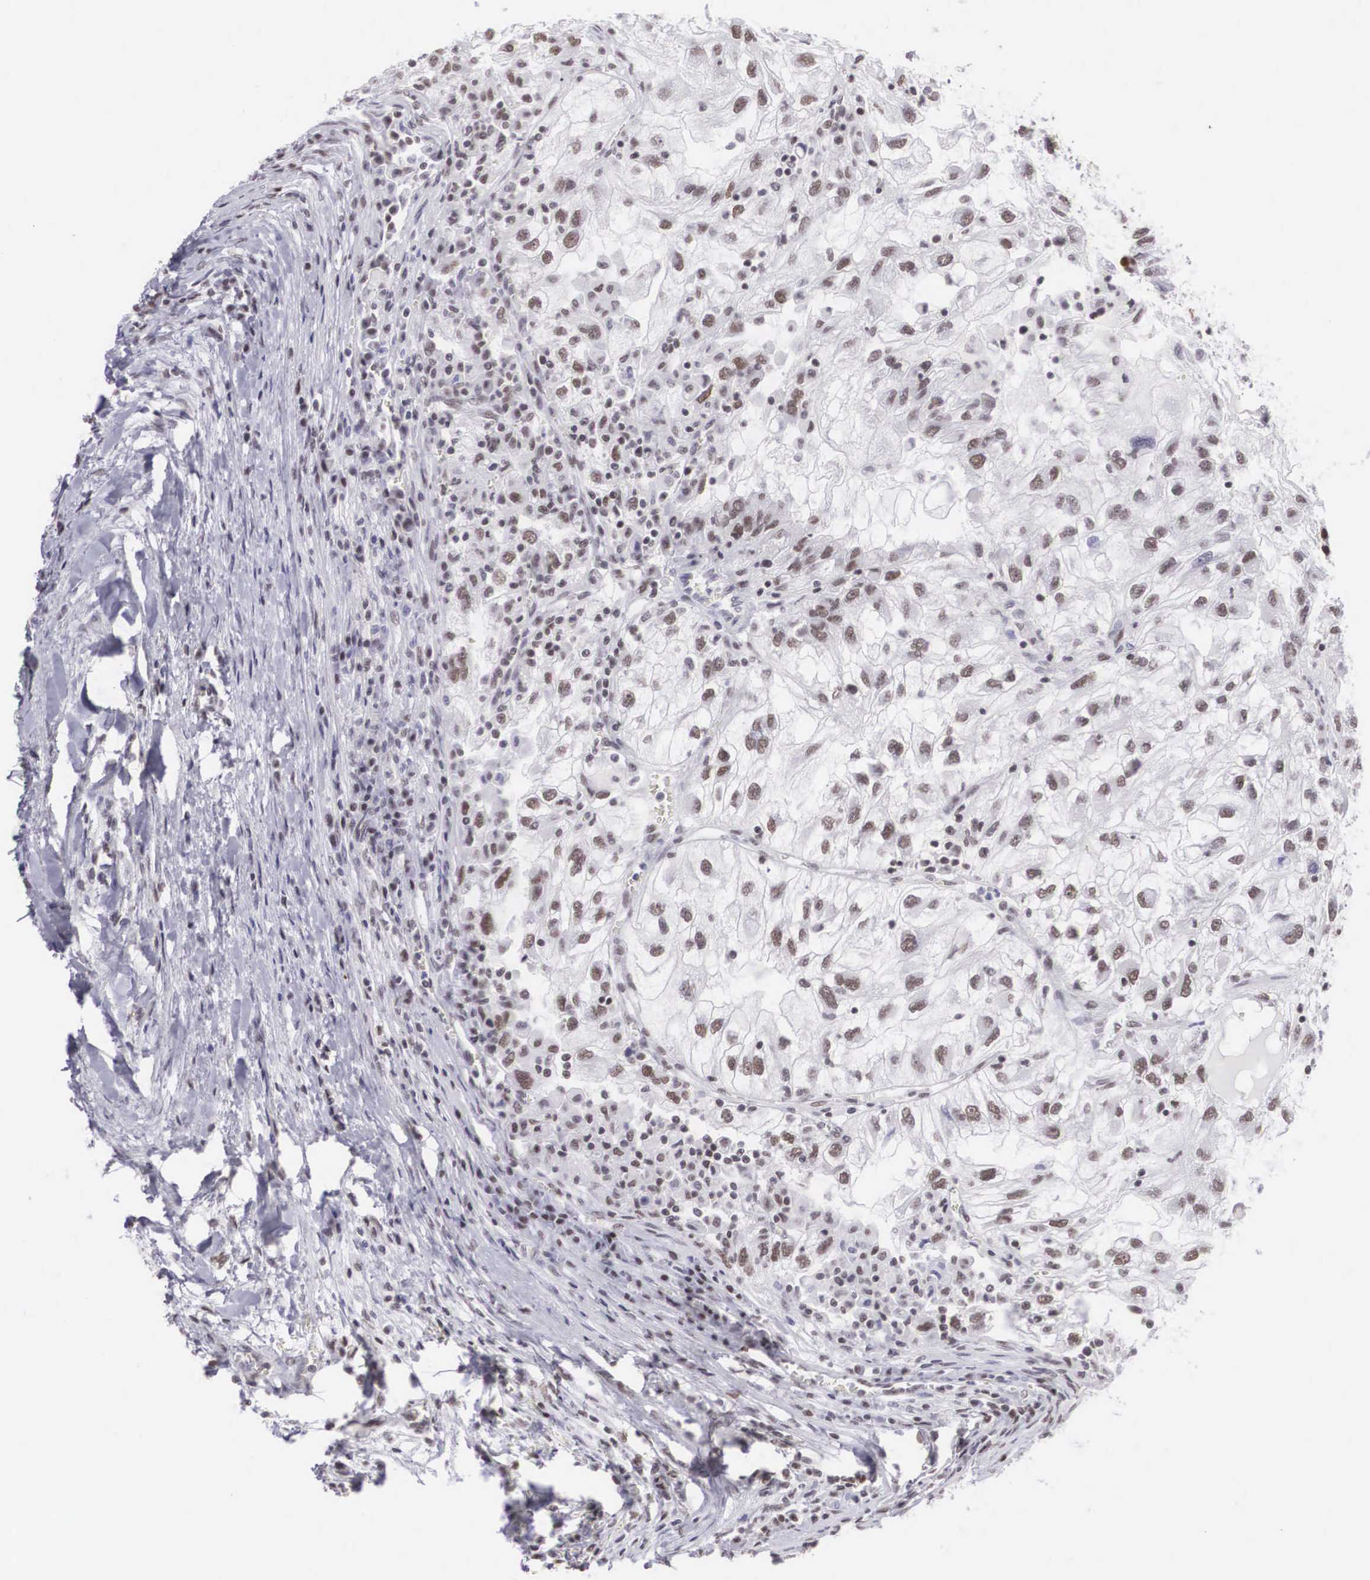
{"staining": {"intensity": "weak", "quantity": "25%-75%", "location": "nuclear"}, "tissue": "renal cancer", "cell_type": "Tumor cells", "image_type": "cancer", "snomed": [{"axis": "morphology", "description": "Normal tissue, NOS"}, {"axis": "morphology", "description": "Adenocarcinoma, NOS"}, {"axis": "topography", "description": "Kidney"}], "caption": "Protein positivity by immunohistochemistry (IHC) displays weak nuclear expression in about 25%-75% of tumor cells in adenocarcinoma (renal). (brown staining indicates protein expression, while blue staining denotes nuclei).", "gene": "CSTF2", "patient": {"sex": "male", "age": 71}}